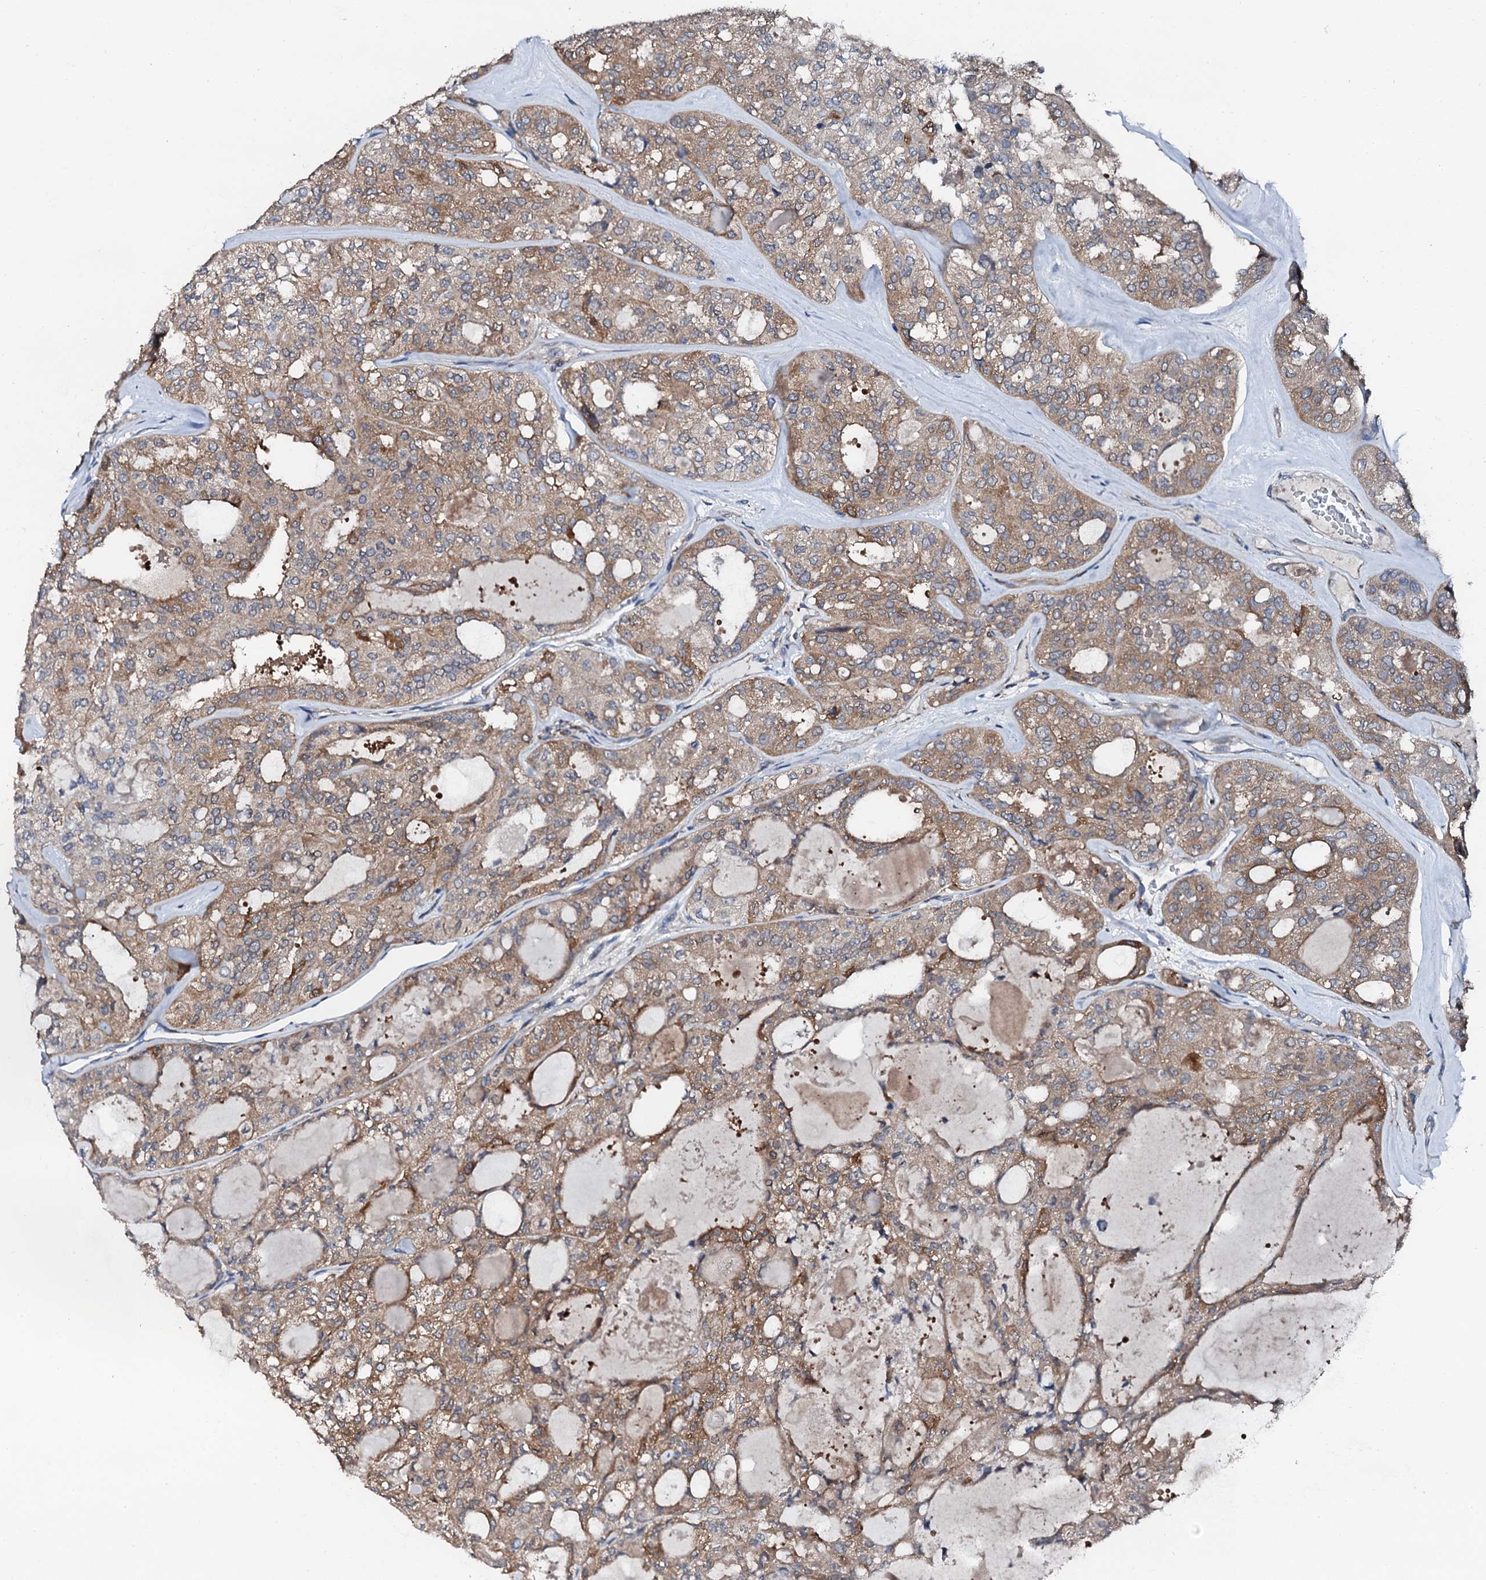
{"staining": {"intensity": "moderate", "quantity": ">75%", "location": "cytoplasmic/membranous"}, "tissue": "thyroid cancer", "cell_type": "Tumor cells", "image_type": "cancer", "snomed": [{"axis": "morphology", "description": "Follicular adenoma carcinoma, NOS"}, {"axis": "topography", "description": "Thyroid gland"}], "caption": "Immunohistochemical staining of human follicular adenoma carcinoma (thyroid) reveals medium levels of moderate cytoplasmic/membranous expression in approximately >75% of tumor cells.", "gene": "GFOD2", "patient": {"sex": "male", "age": 75}}